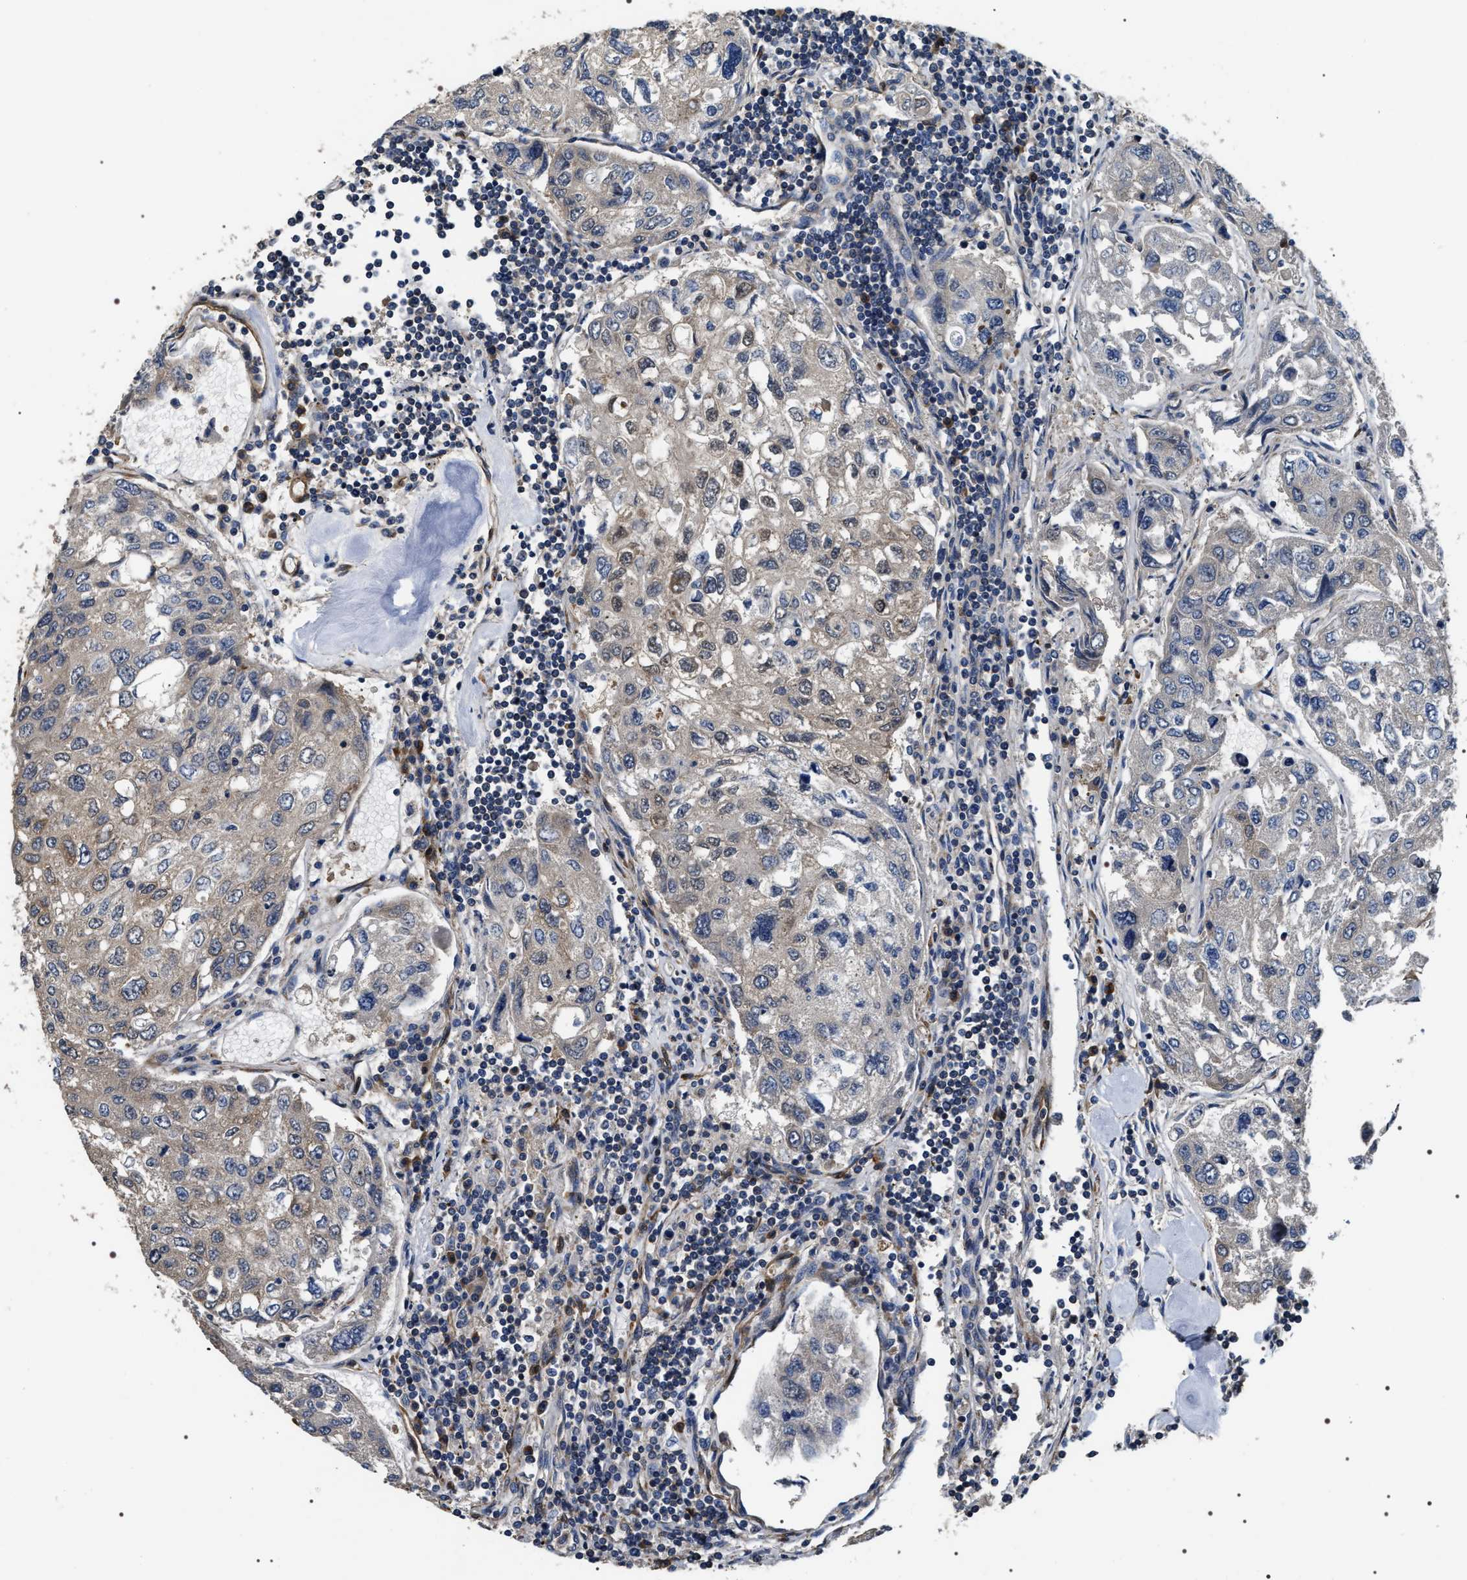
{"staining": {"intensity": "weak", "quantity": "25%-75%", "location": "cytoplasmic/membranous"}, "tissue": "urothelial cancer", "cell_type": "Tumor cells", "image_type": "cancer", "snomed": [{"axis": "morphology", "description": "Urothelial carcinoma, High grade"}, {"axis": "topography", "description": "Lymph node"}, {"axis": "topography", "description": "Urinary bladder"}], "caption": "Weak cytoplasmic/membranous expression for a protein is present in about 25%-75% of tumor cells of high-grade urothelial carcinoma using immunohistochemistry.", "gene": "ZC3HAV1L", "patient": {"sex": "male", "age": 51}}